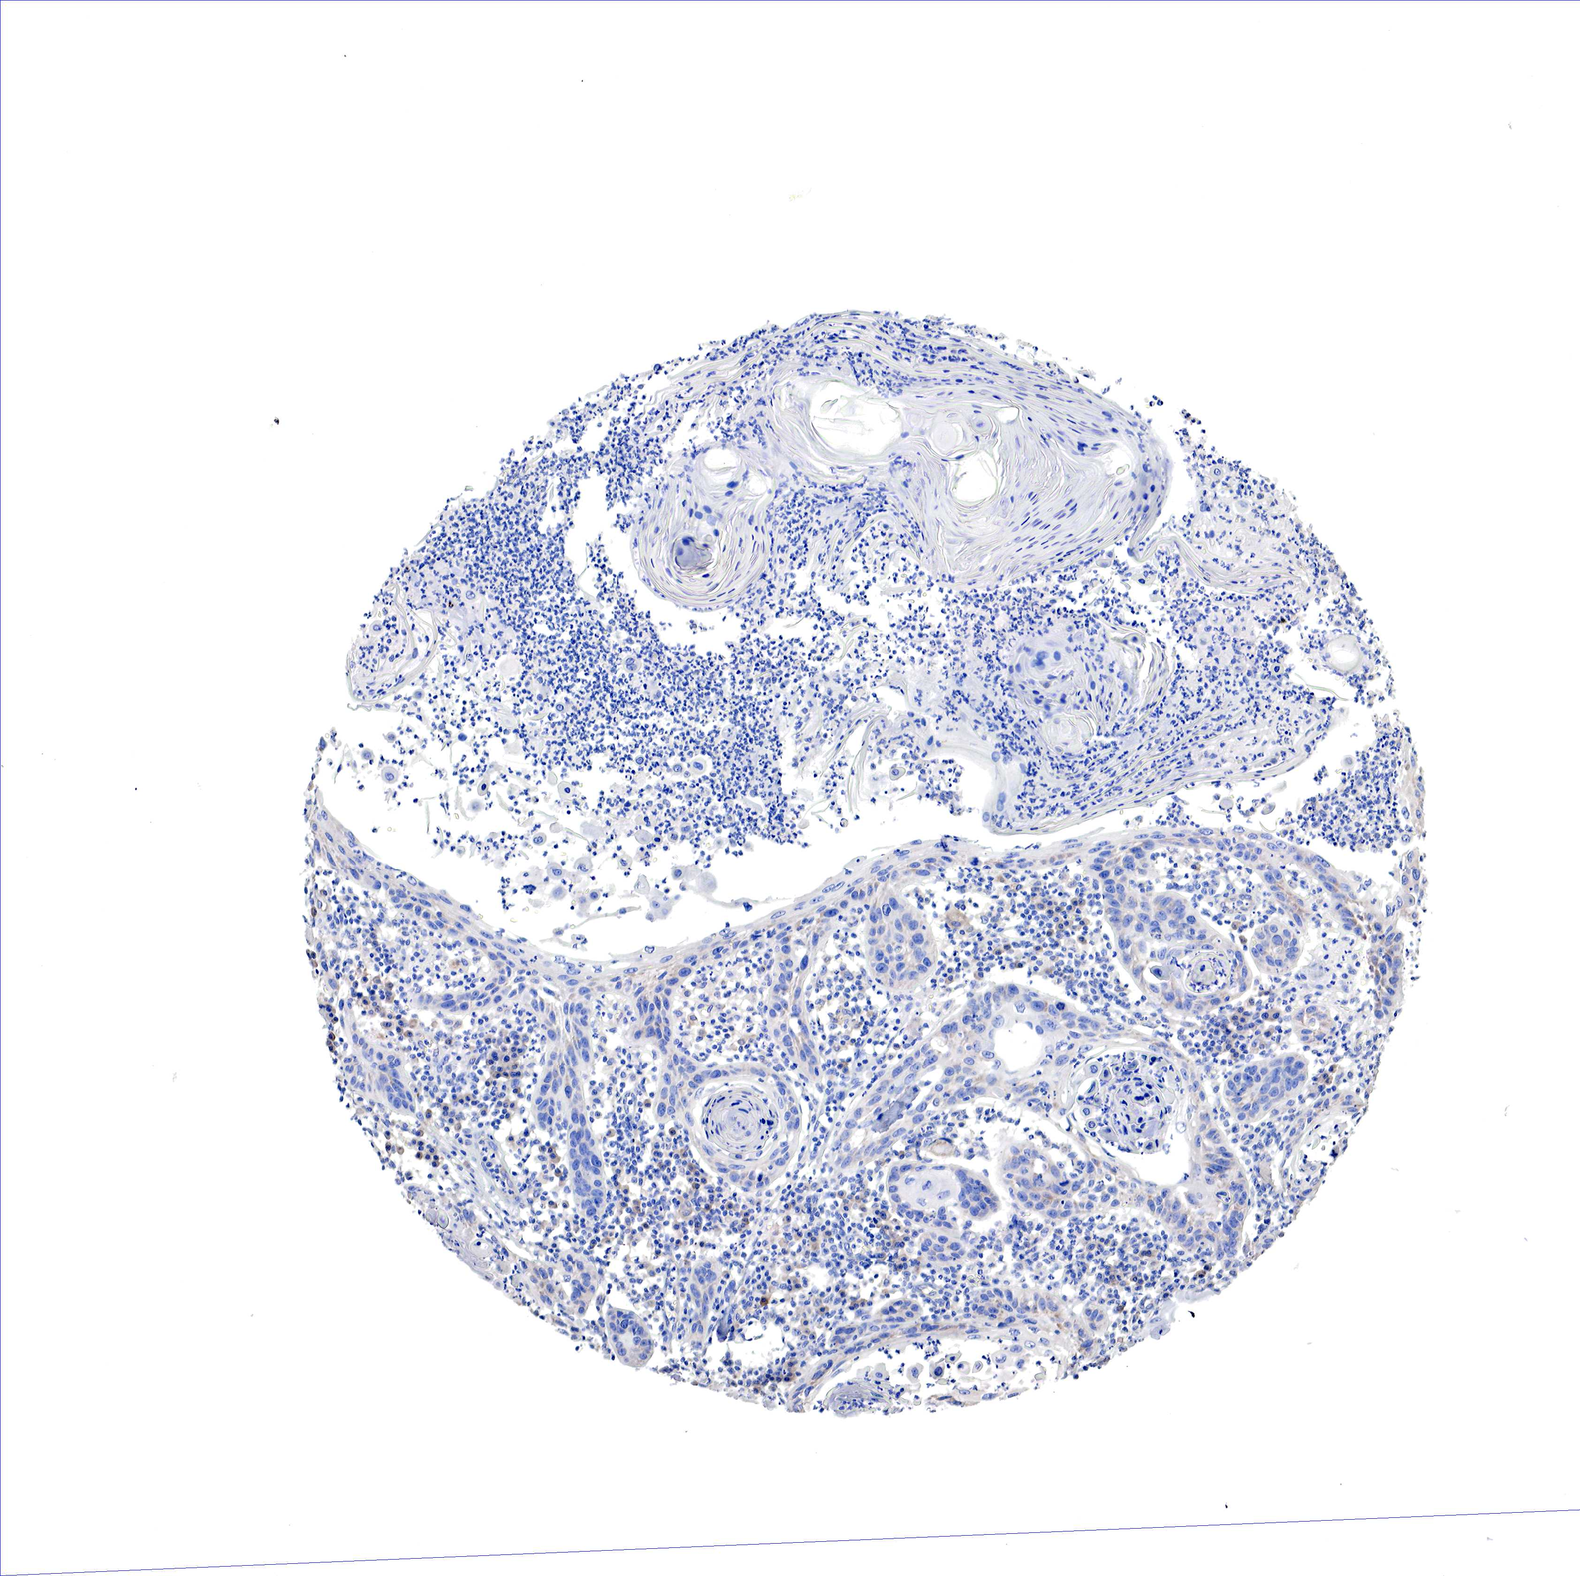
{"staining": {"intensity": "negative", "quantity": "none", "location": "none"}, "tissue": "skin cancer", "cell_type": "Tumor cells", "image_type": "cancer", "snomed": [{"axis": "morphology", "description": "Squamous cell carcinoma, NOS"}, {"axis": "topography", "description": "Skin"}], "caption": "Human squamous cell carcinoma (skin) stained for a protein using immunohistochemistry shows no expression in tumor cells.", "gene": "RDX", "patient": {"sex": "female", "age": 74}}